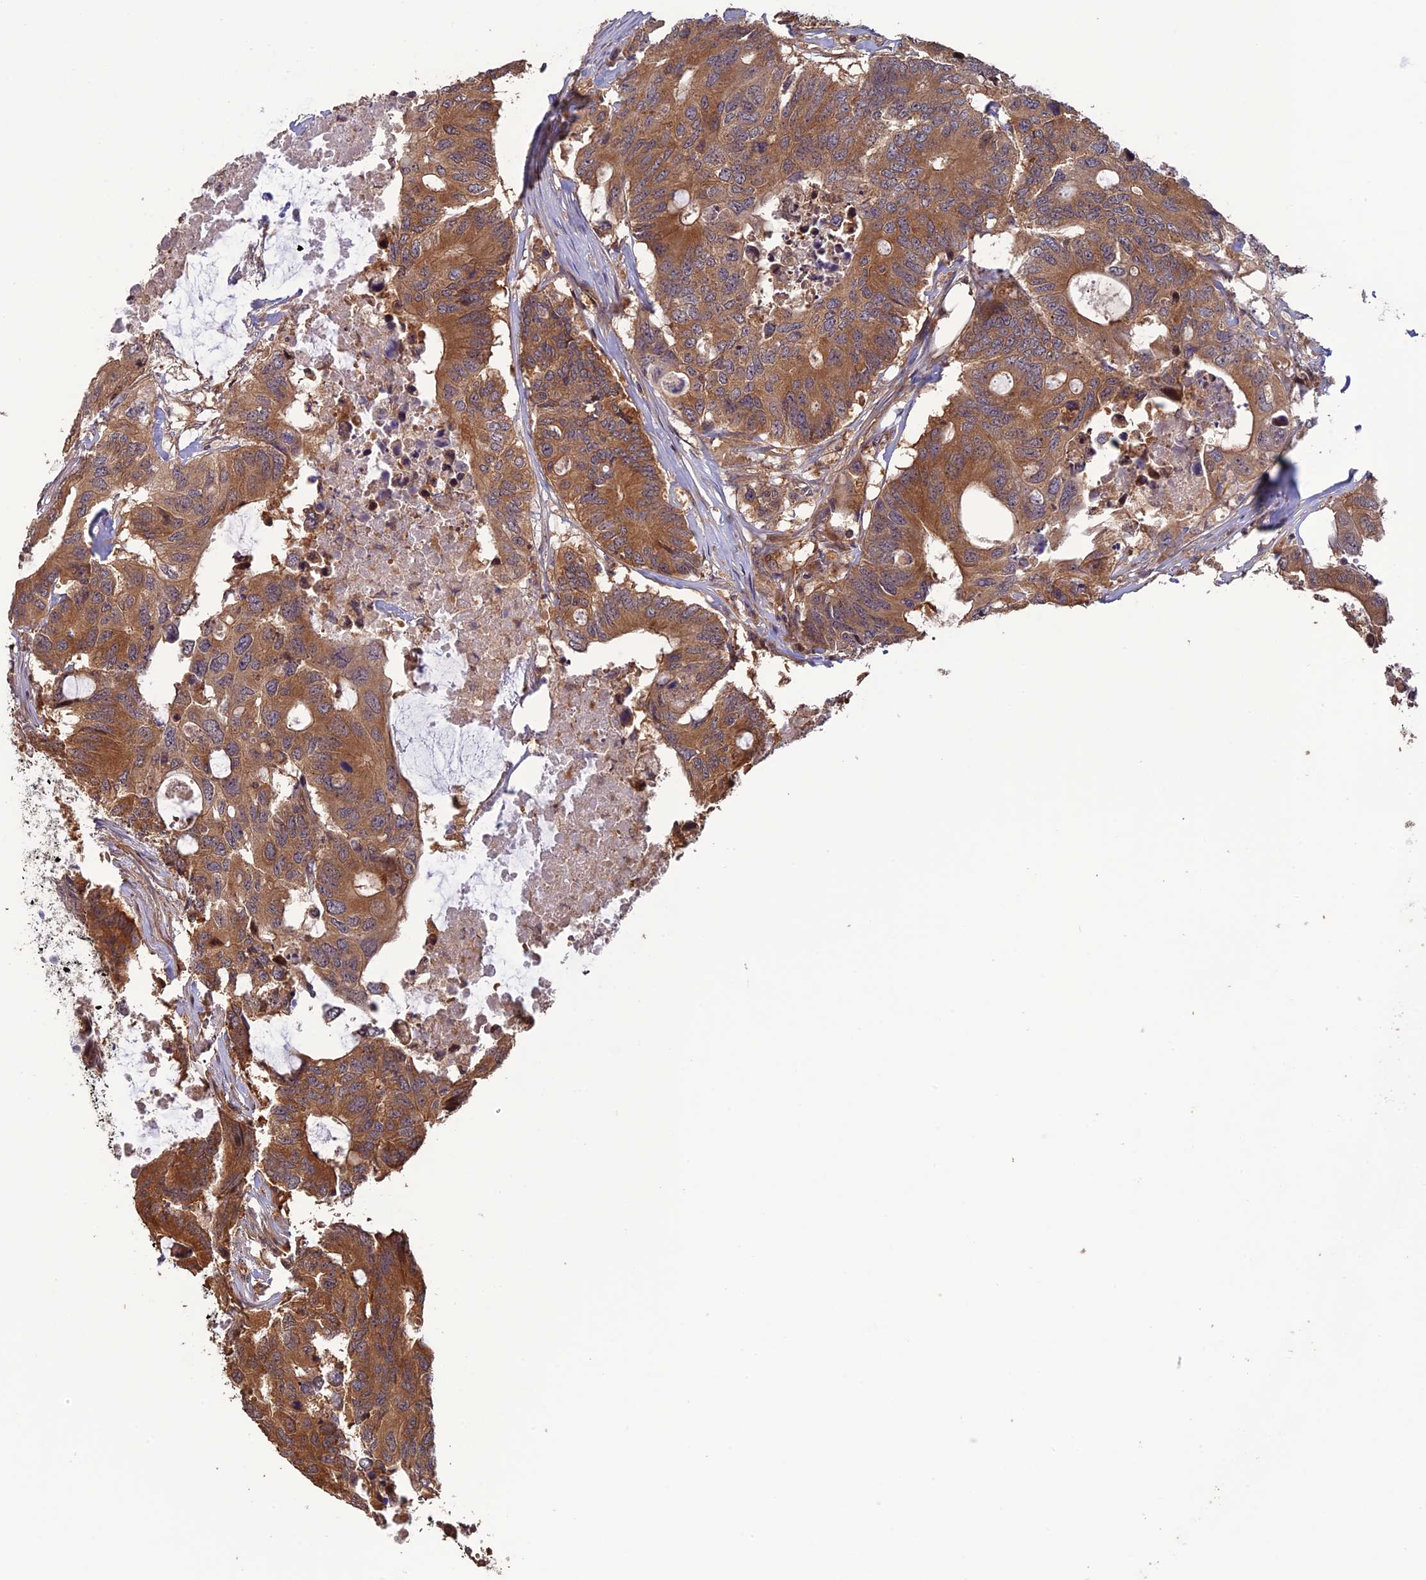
{"staining": {"intensity": "moderate", "quantity": ">75%", "location": "cytoplasmic/membranous"}, "tissue": "colorectal cancer", "cell_type": "Tumor cells", "image_type": "cancer", "snomed": [{"axis": "morphology", "description": "Adenocarcinoma, NOS"}, {"axis": "topography", "description": "Colon"}], "caption": "This is a photomicrograph of immunohistochemistry (IHC) staining of colorectal cancer, which shows moderate staining in the cytoplasmic/membranous of tumor cells.", "gene": "LIN37", "patient": {"sex": "male", "age": 71}}